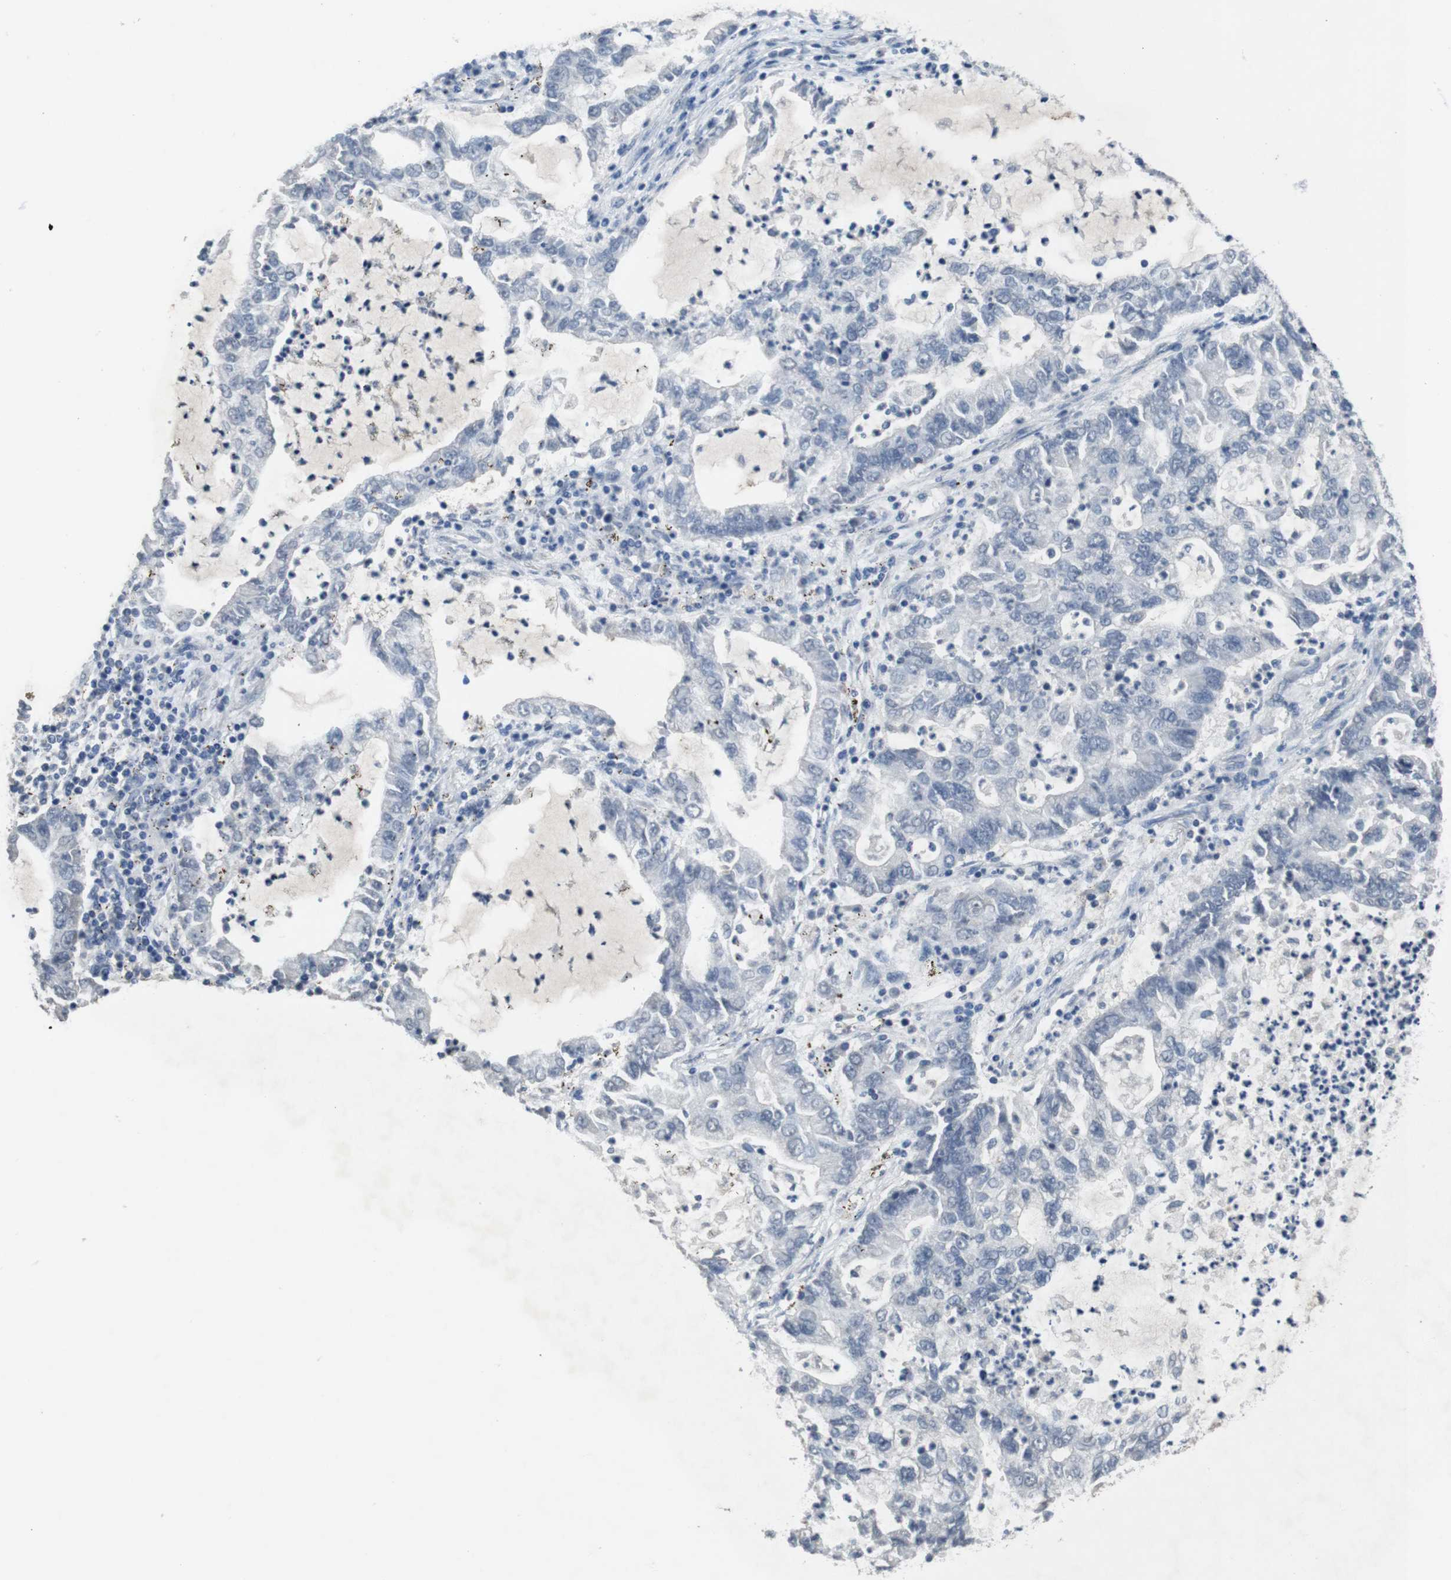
{"staining": {"intensity": "negative", "quantity": "none", "location": "none"}, "tissue": "lung cancer", "cell_type": "Tumor cells", "image_type": "cancer", "snomed": [{"axis": "morphology", "description": "Adenocarcinoma, NOS"}, {"axis": "topography", "description": "Lung"}], "caption": "IHC image of neoplastic tissue: adenocarcinoma (lung) stained with DAB (3,3'-diaminobenzidine) reveals no significant protein positivity in tumor cells.", "gene": "SLC2A8", "patient": {"sex": "female", "age": 51}}